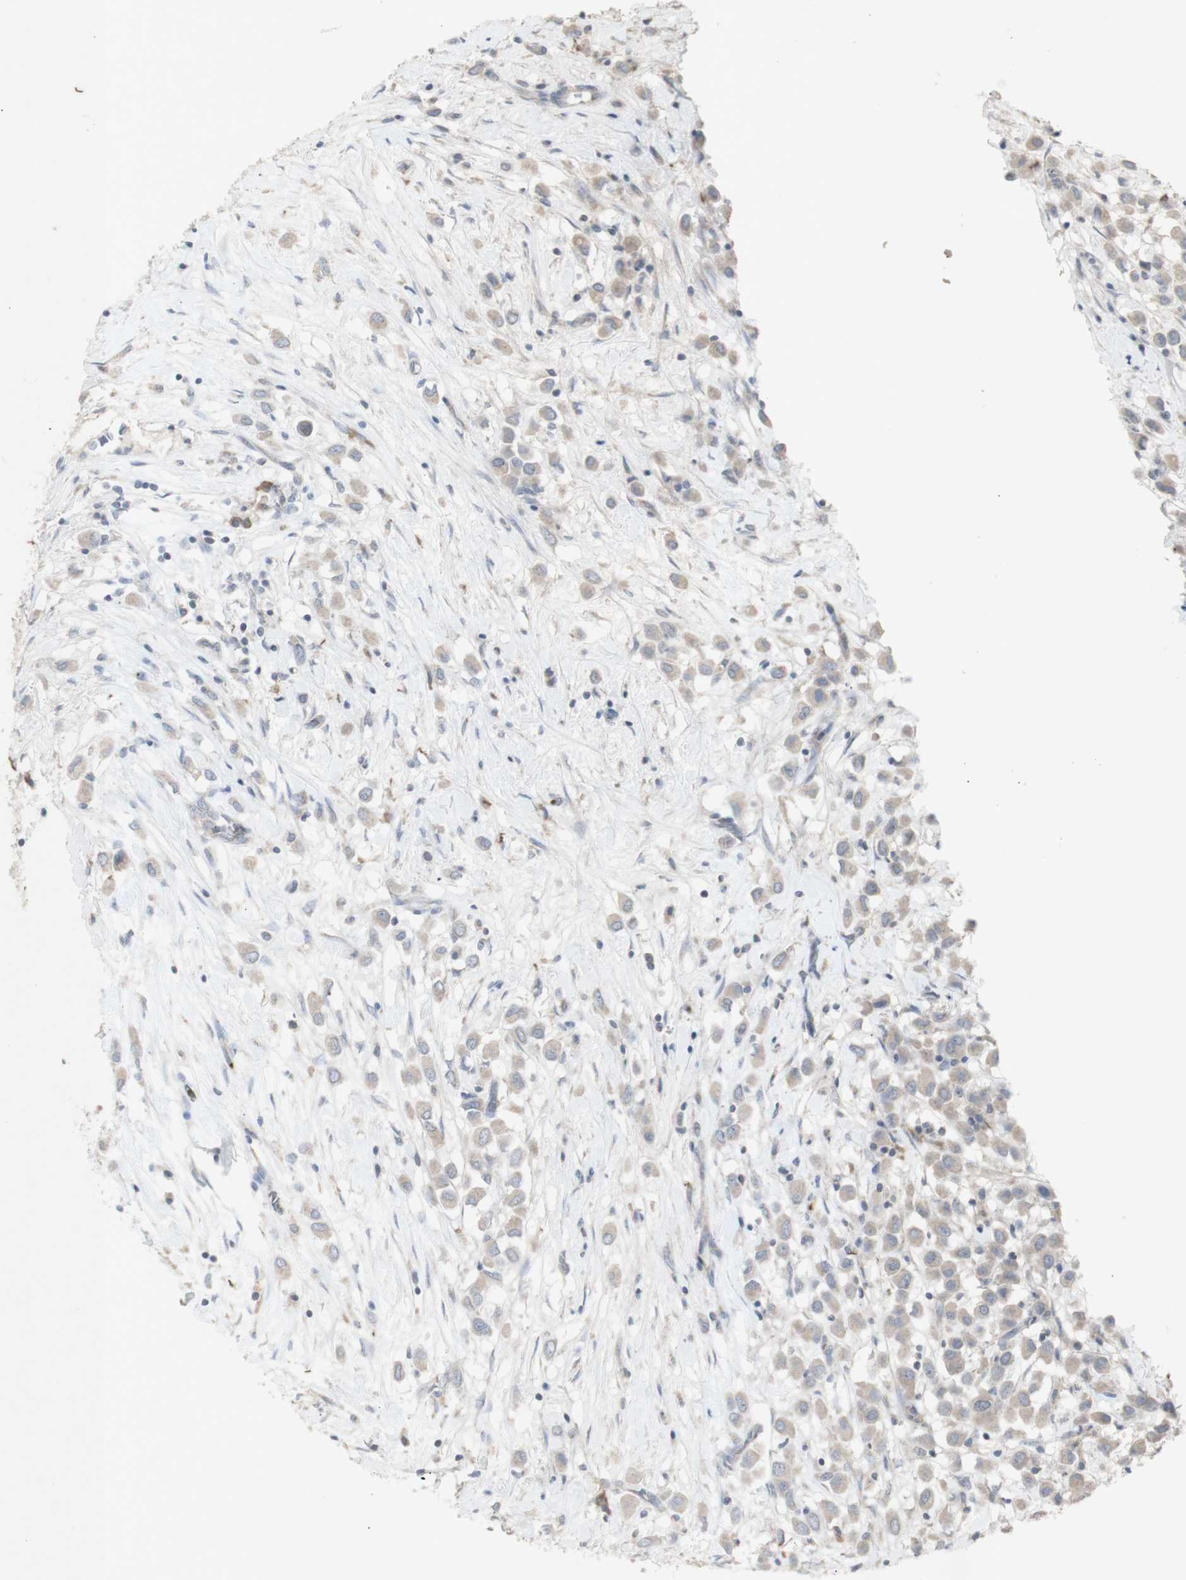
{"staining": {"intensity": "weak", "quantity": ">75%", "location": "cytoplasmic/membranous"}, "tissue": "breast cancer", "cell_type": "Tumor cells", "image_type": "cancer", "snomed": [{"axis": "morphology", "description": "Duct carcinoma"}, {"axis": "topography", "description": "Breast"}], "caption": "A photomicrograph showing weak cytoplasmic/membranous positivity in approximately >75% of tumor cells in breast cancer, as visualized by brown immunohistochemical staining.", "gene": "INS", "patient": {"sex": "female", "age": 61}}